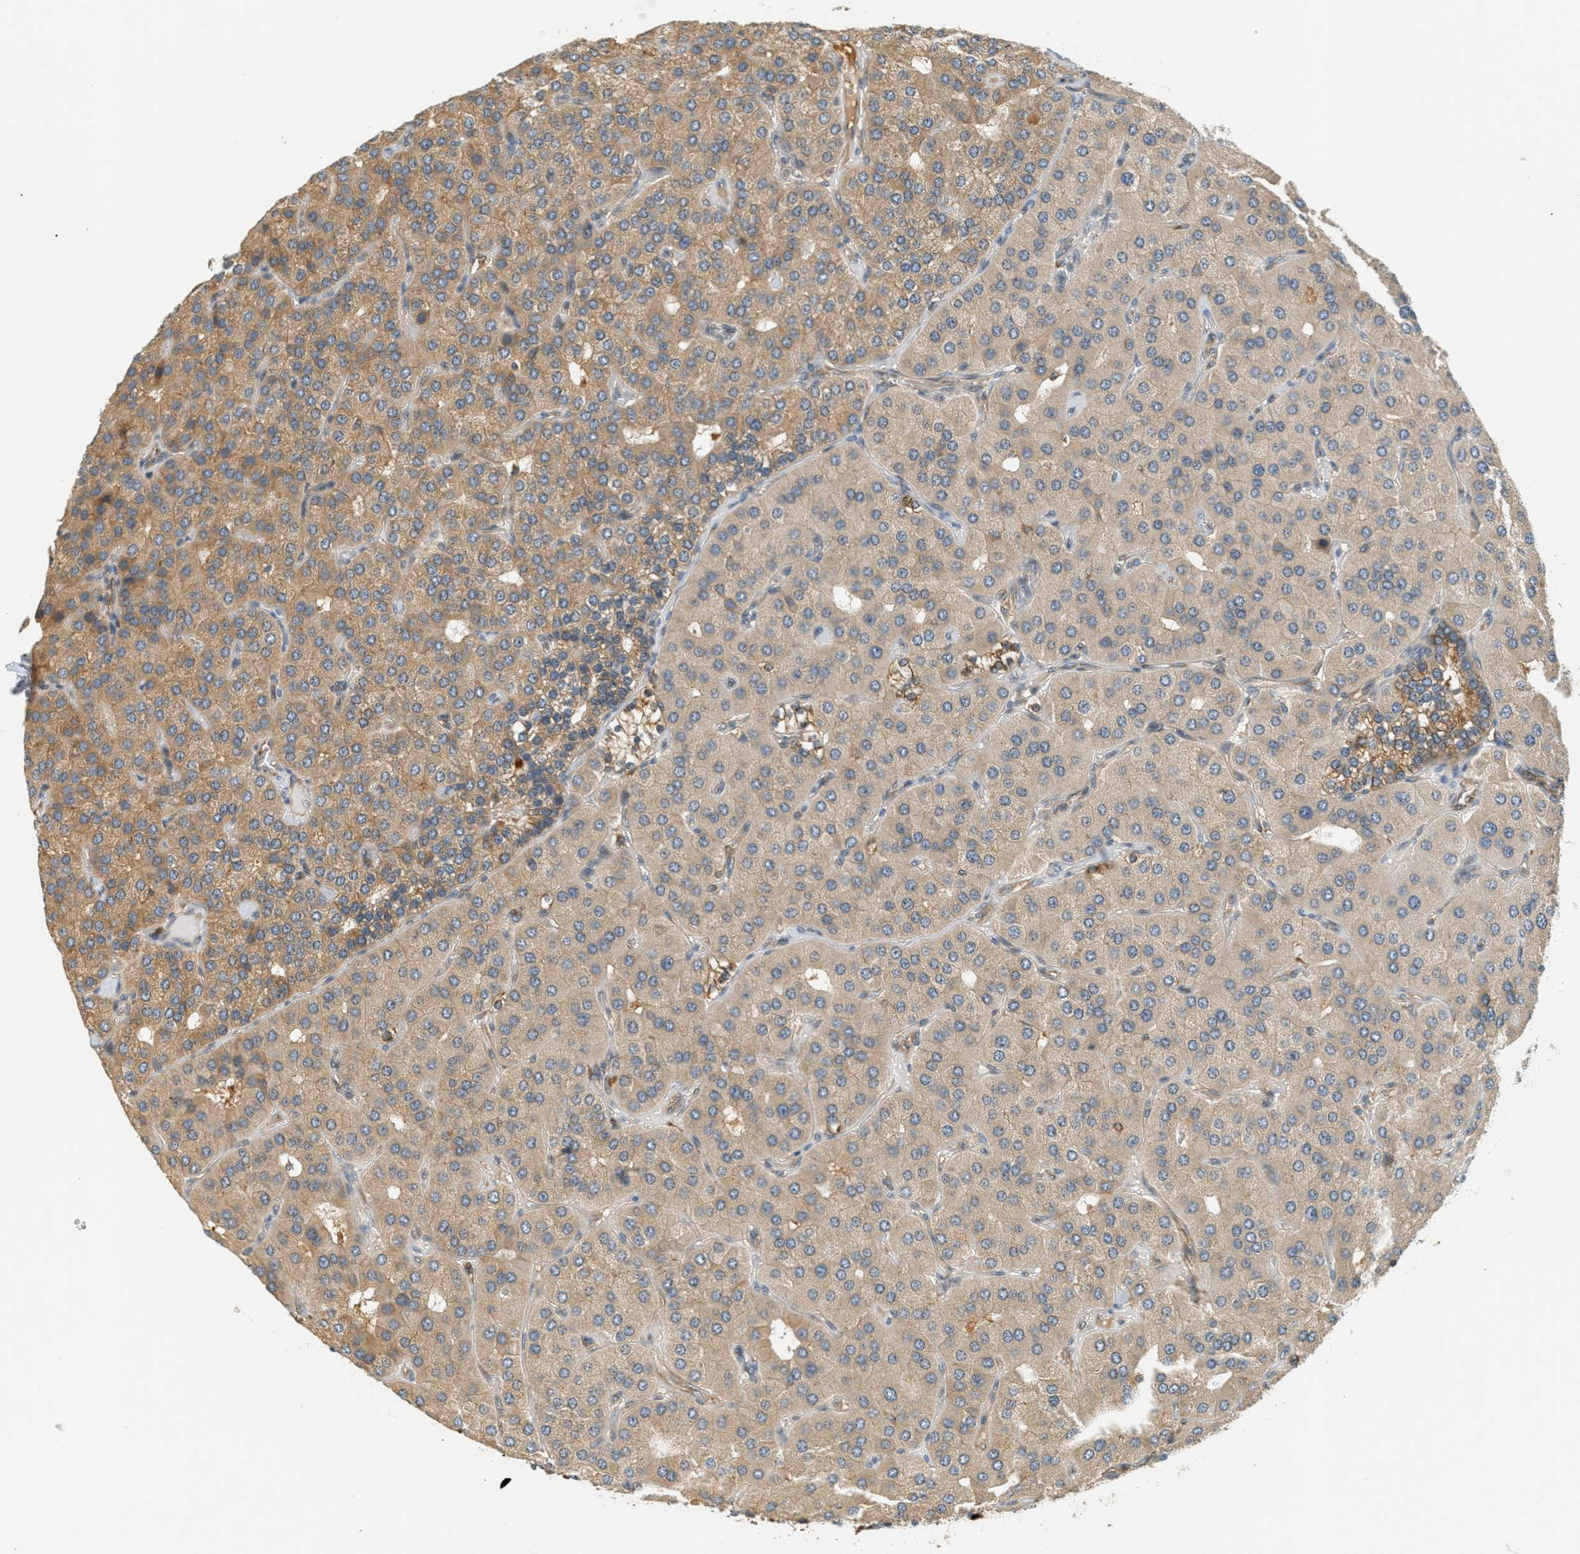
{"staining": {"intensity": "moderate", "quantity": ">75%", "location": "cytoplasmic/membranous"}, "tissue": "parathyroid gland", "cell_type": "Glandular cells", "image_type": "normal", "snomed": [{"axis": "morphology", "description": "Normal tissue, NOS"}, {"axis": "morphology", "description": "Adenoma, NOS"}, {"axis": "topography", "description": "Parathyroid gland"}], "caption": "This photomicrograph displays immunohistochemistry staining of benign parathyroid gland, with medium moderate cytoplasmic/membranous expression in about >75% of glandular cells.", "gene": "PDK1", "patient": {"sex": "female", "age": 86}}